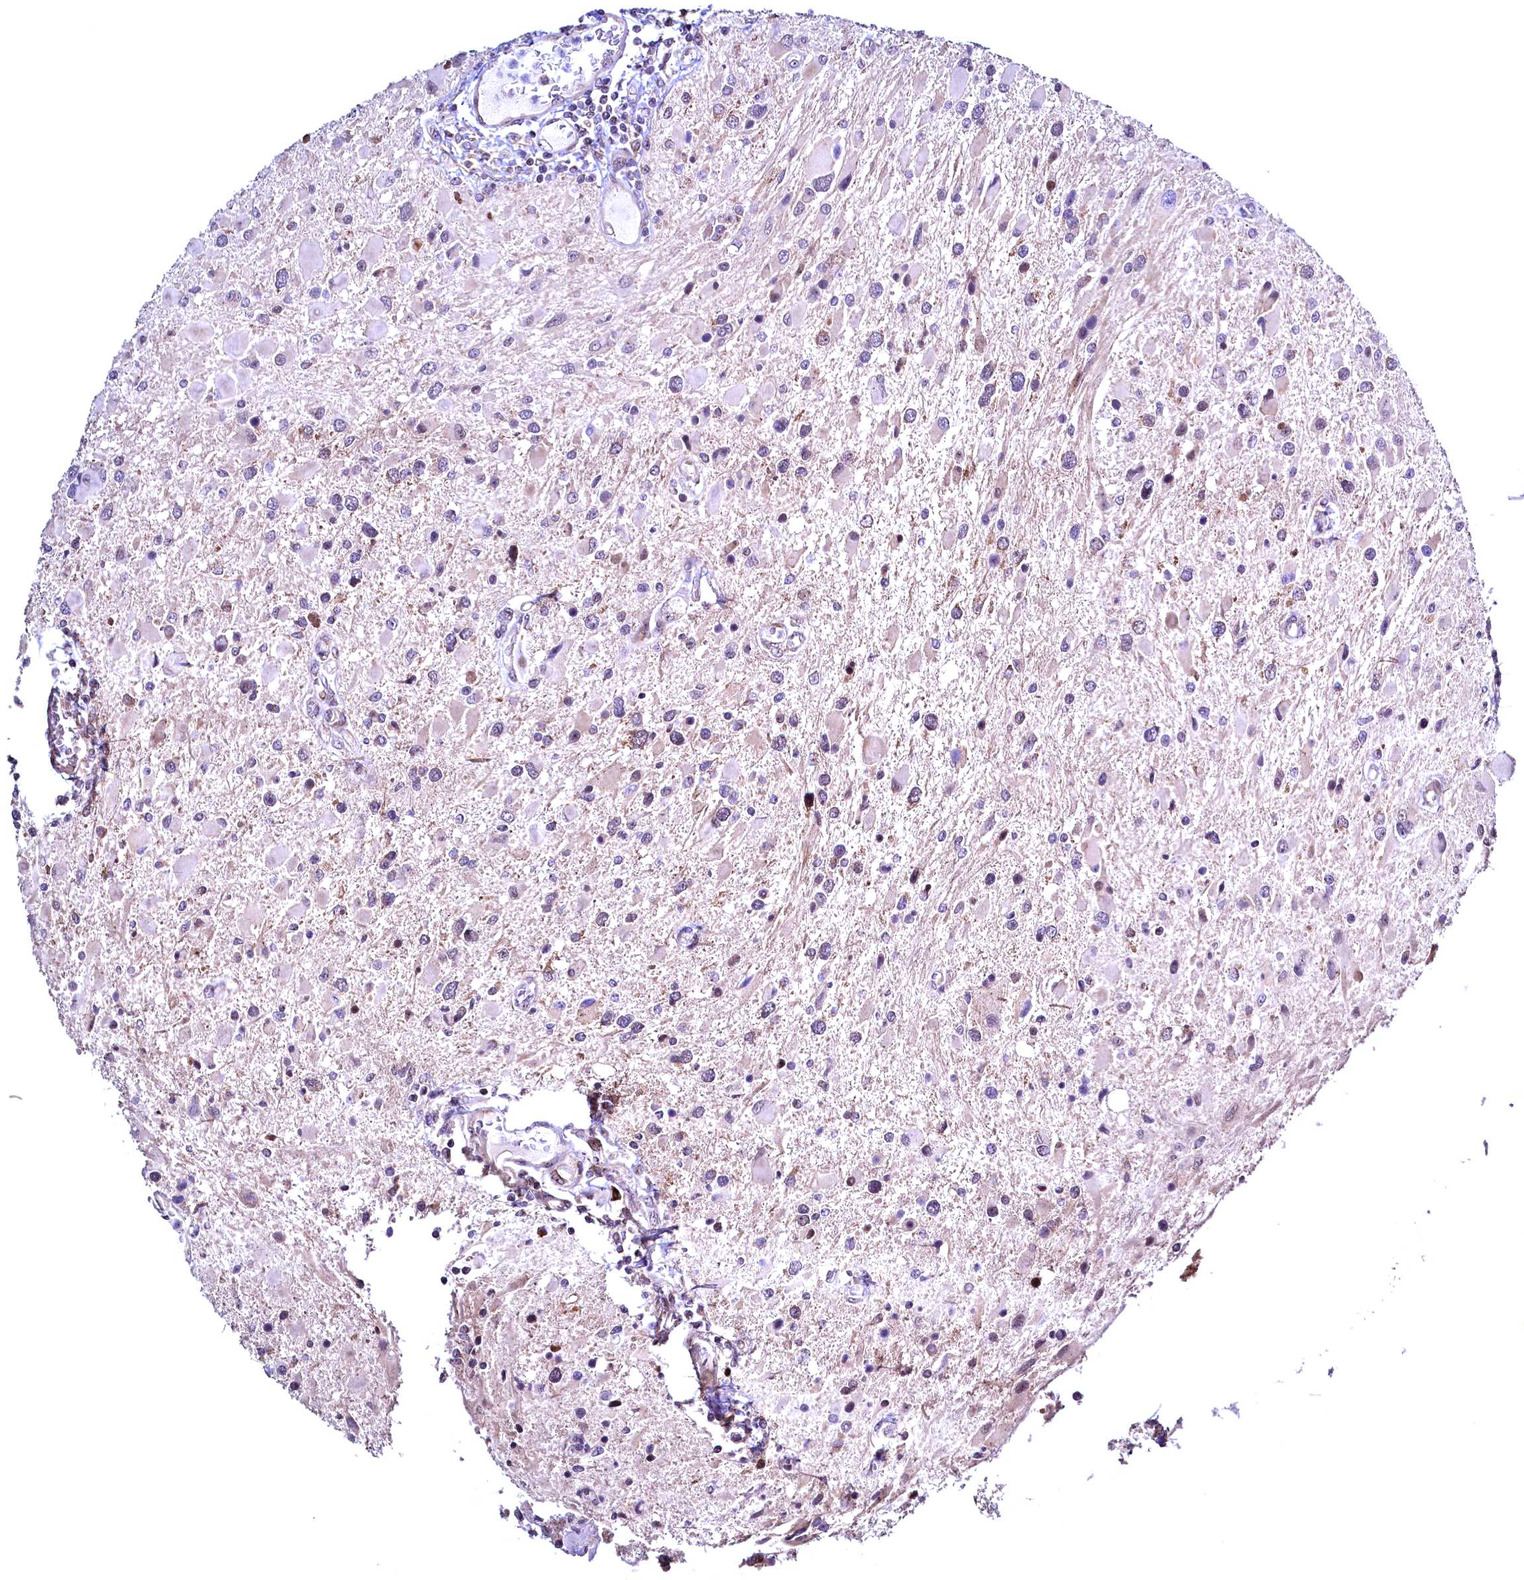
{"staining": {"intensity": "negative", "quantity": "none", "location": "none"}, "tissue": "glioma", "cell_type": "Tumor cells", "image_type": "cancer", "snomed": [{"axis": "morphology", "description": "Glioma, malignant, High grade"}, {"axis": "topography", "description": "Brain"}], "caption": "High magnification brightfield microscopy of malignant high-grade glioma stained with DAB (brown) and counterstained with hematoxylin (blue): tumor cells show no significant staining.", "gene": "RBFA", "patient": {"sex": "male", "age": 53}}